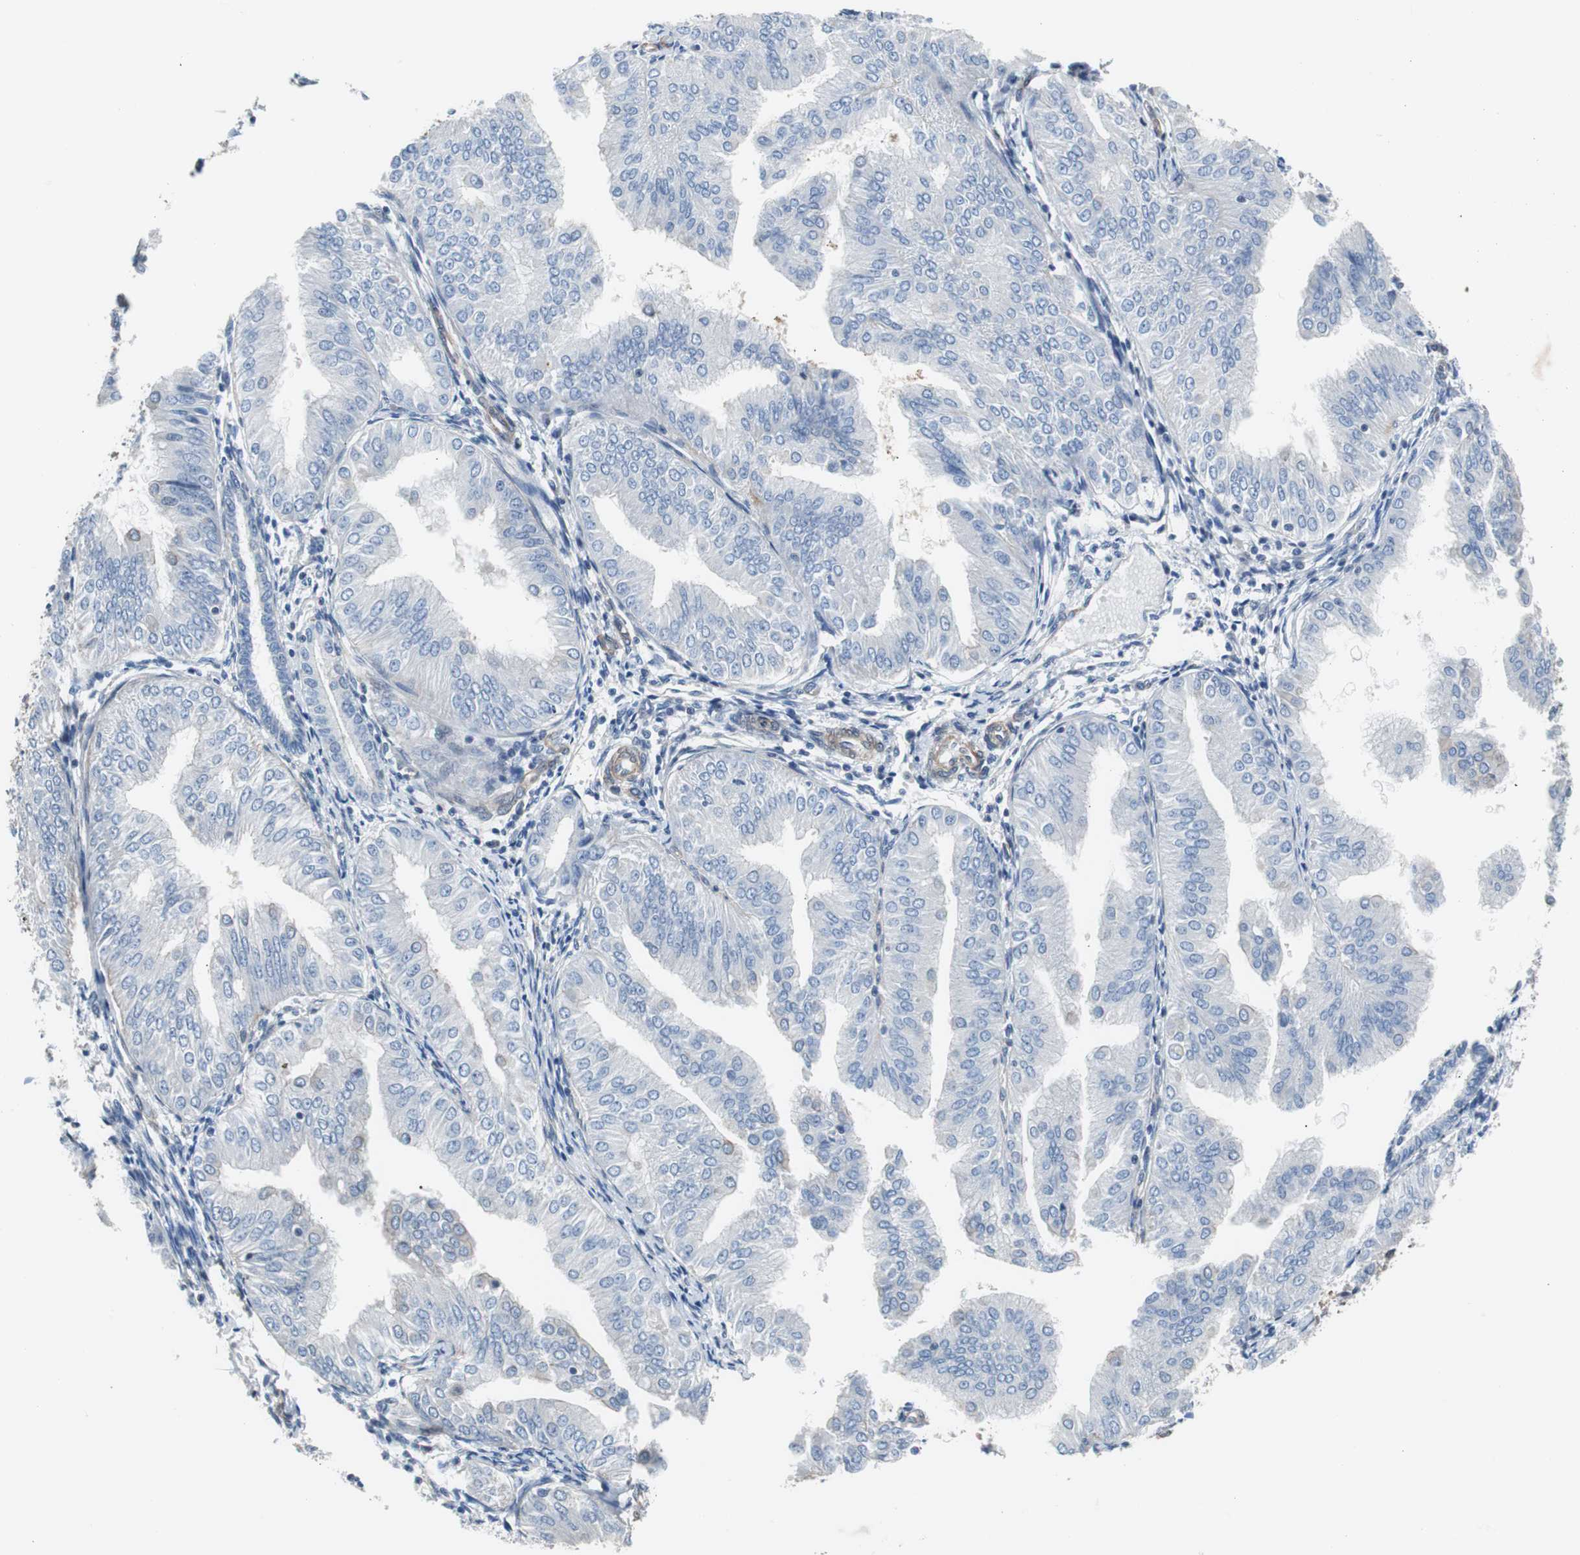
{"staining": {"intensity": "negative", "quantity": "none", "location": "none"}, "tissue": "endometrial cancer", "cell_type": "Tumor cells", "image_type": "cancer", "snomed": [{"axis": "morphology", "description": "Adenocarcinoma, NOS"}, {"axis": "topography", "description": "Endometrium"}], "caption": "A high-resolution photomicrograph shows IHC staining of endometrial adenocarcinoma, which shows no significant staining in tumor cells.", "gene": "KIF3B", "patient": {"sex": "female", "age": 53}}